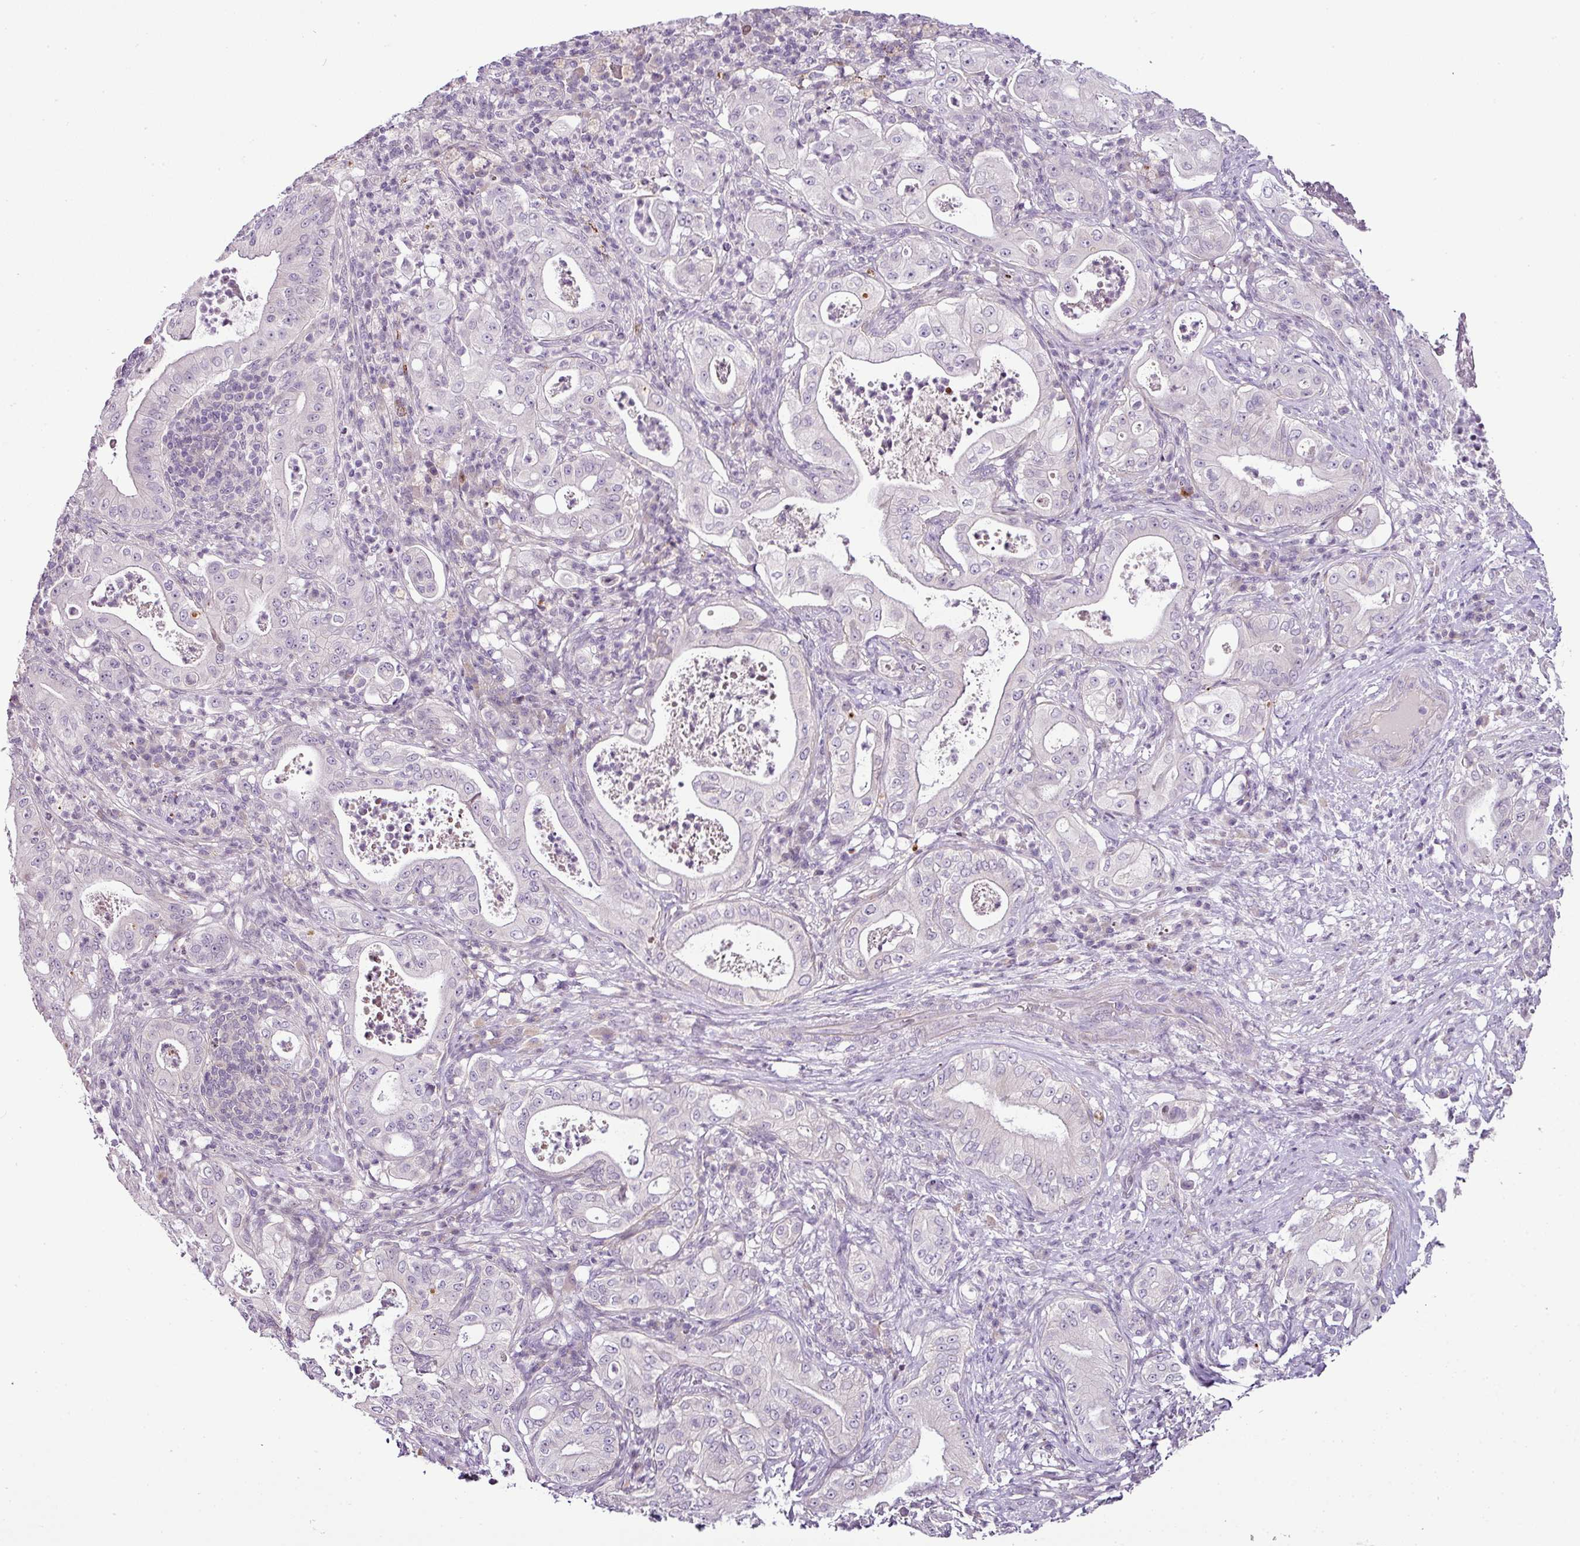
{"staining": {"intensity": "negative", "quantity": "none", "location": "none"}, "tissue": "pancreatic cancer", "cell_type": "Tumor cells", "image_type": "cancer", "snomed": [{"axis": "morphology", "description": "Adenocarcinoma, NOS"}, {"axis": "topography", "description": "Pancreas"}], "caption": "Pancreatic cancer (adenocarcinoma) stained for a protein using immunohistochemistry displays no expression tumor cells.", "gene": "TEX30", "patient": {"sex": "male", "age": 71}}